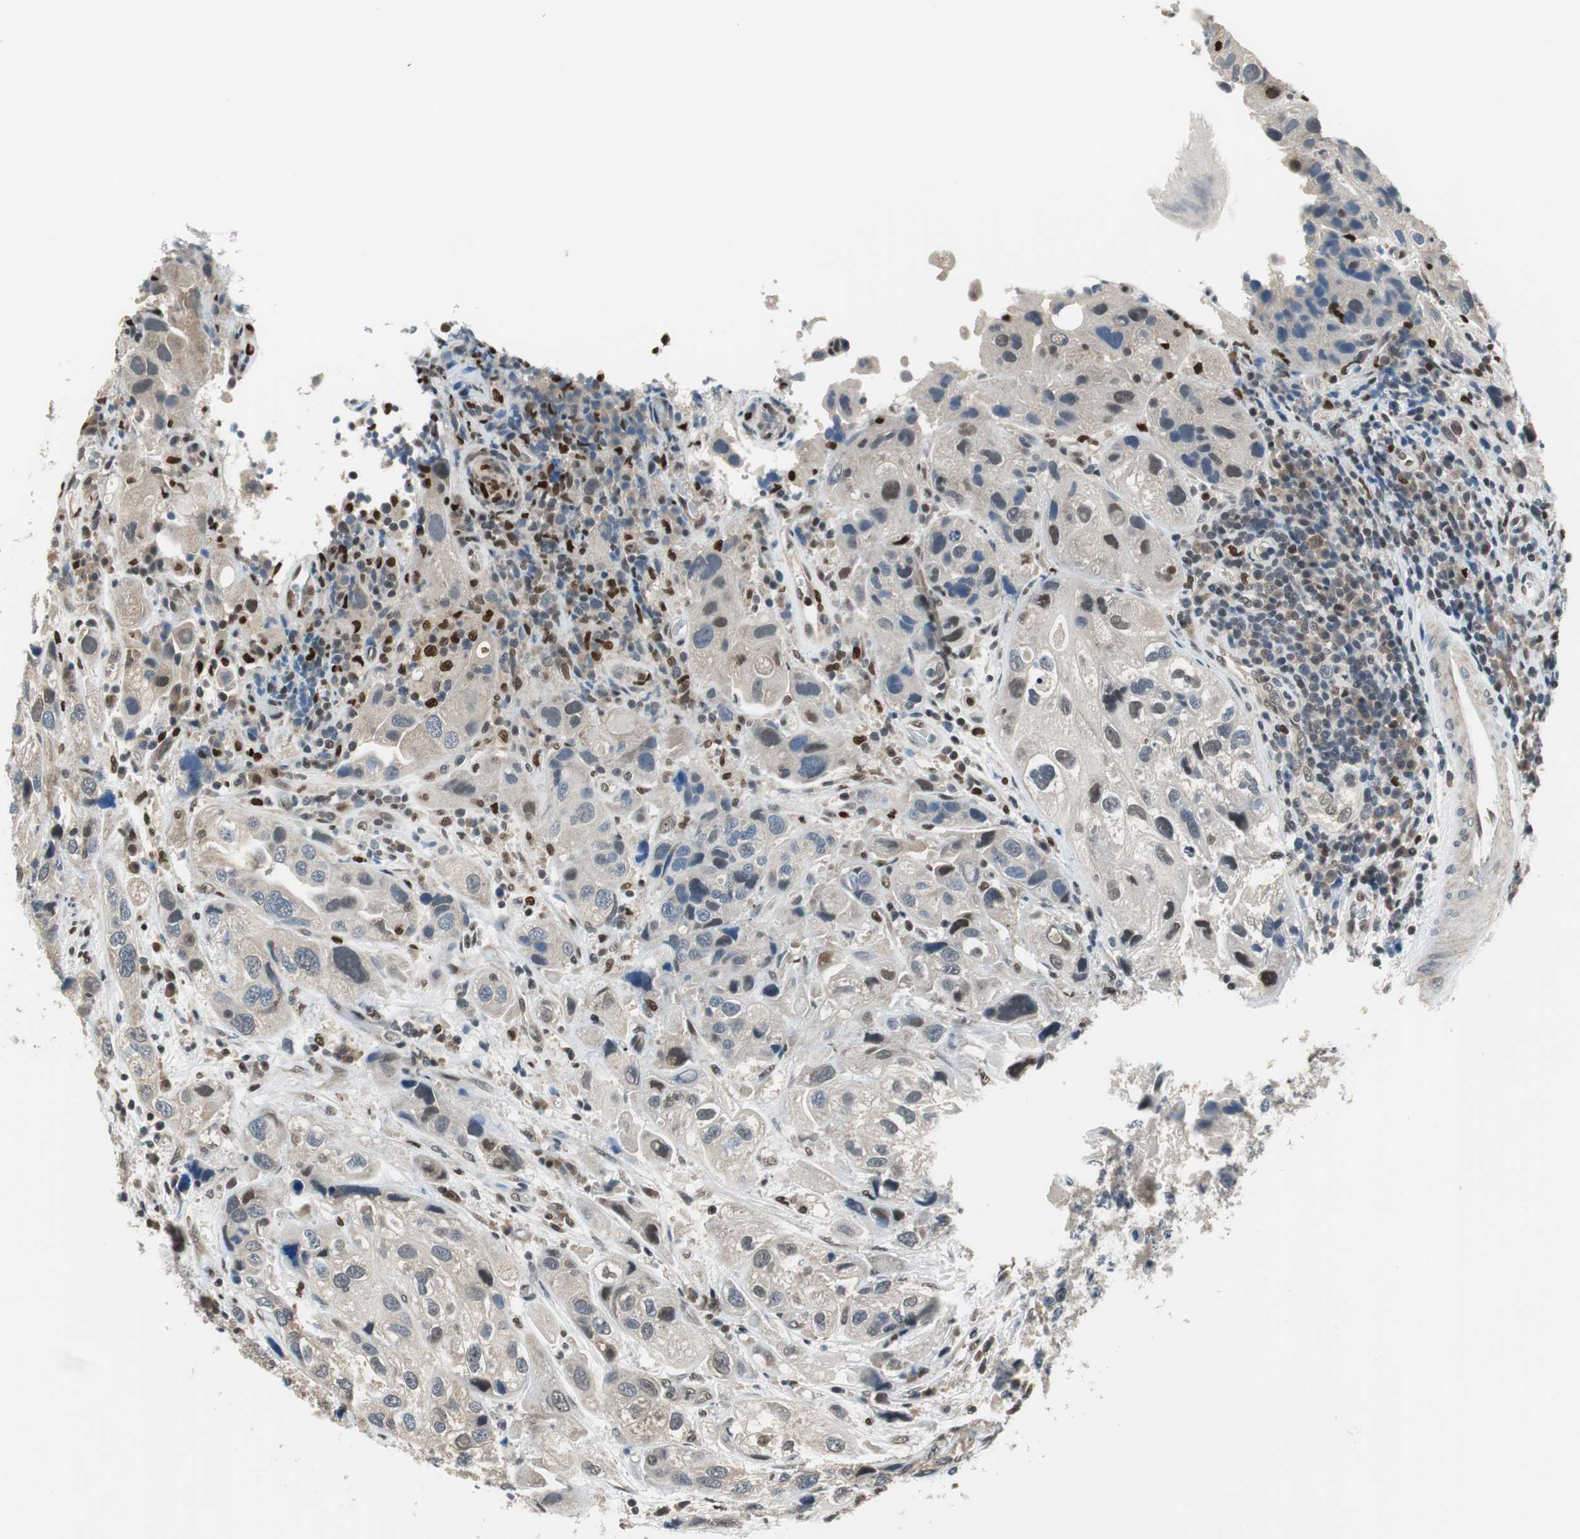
{"staining": {"intensity": "weak", "quantity": "<25%", "location": "nuclear"}, "tissue": "urothelial cancer", "cell_type": "Tumor cells", "image_type": "cancer", "snomed": [{"axis": "morphology", "description": "Urothelial carcinoma, High grade"}, {"axis": "topography", "description": "Urinary bladder"}], "caption": "Urothelial carcinoma (high-grade) was stained to show a protein in brown. There is no significant staining in tumor cells. (DAB IHC, high magnification).", "gene": "MAFB", "patient": {"sex": "female", "age": 64}}